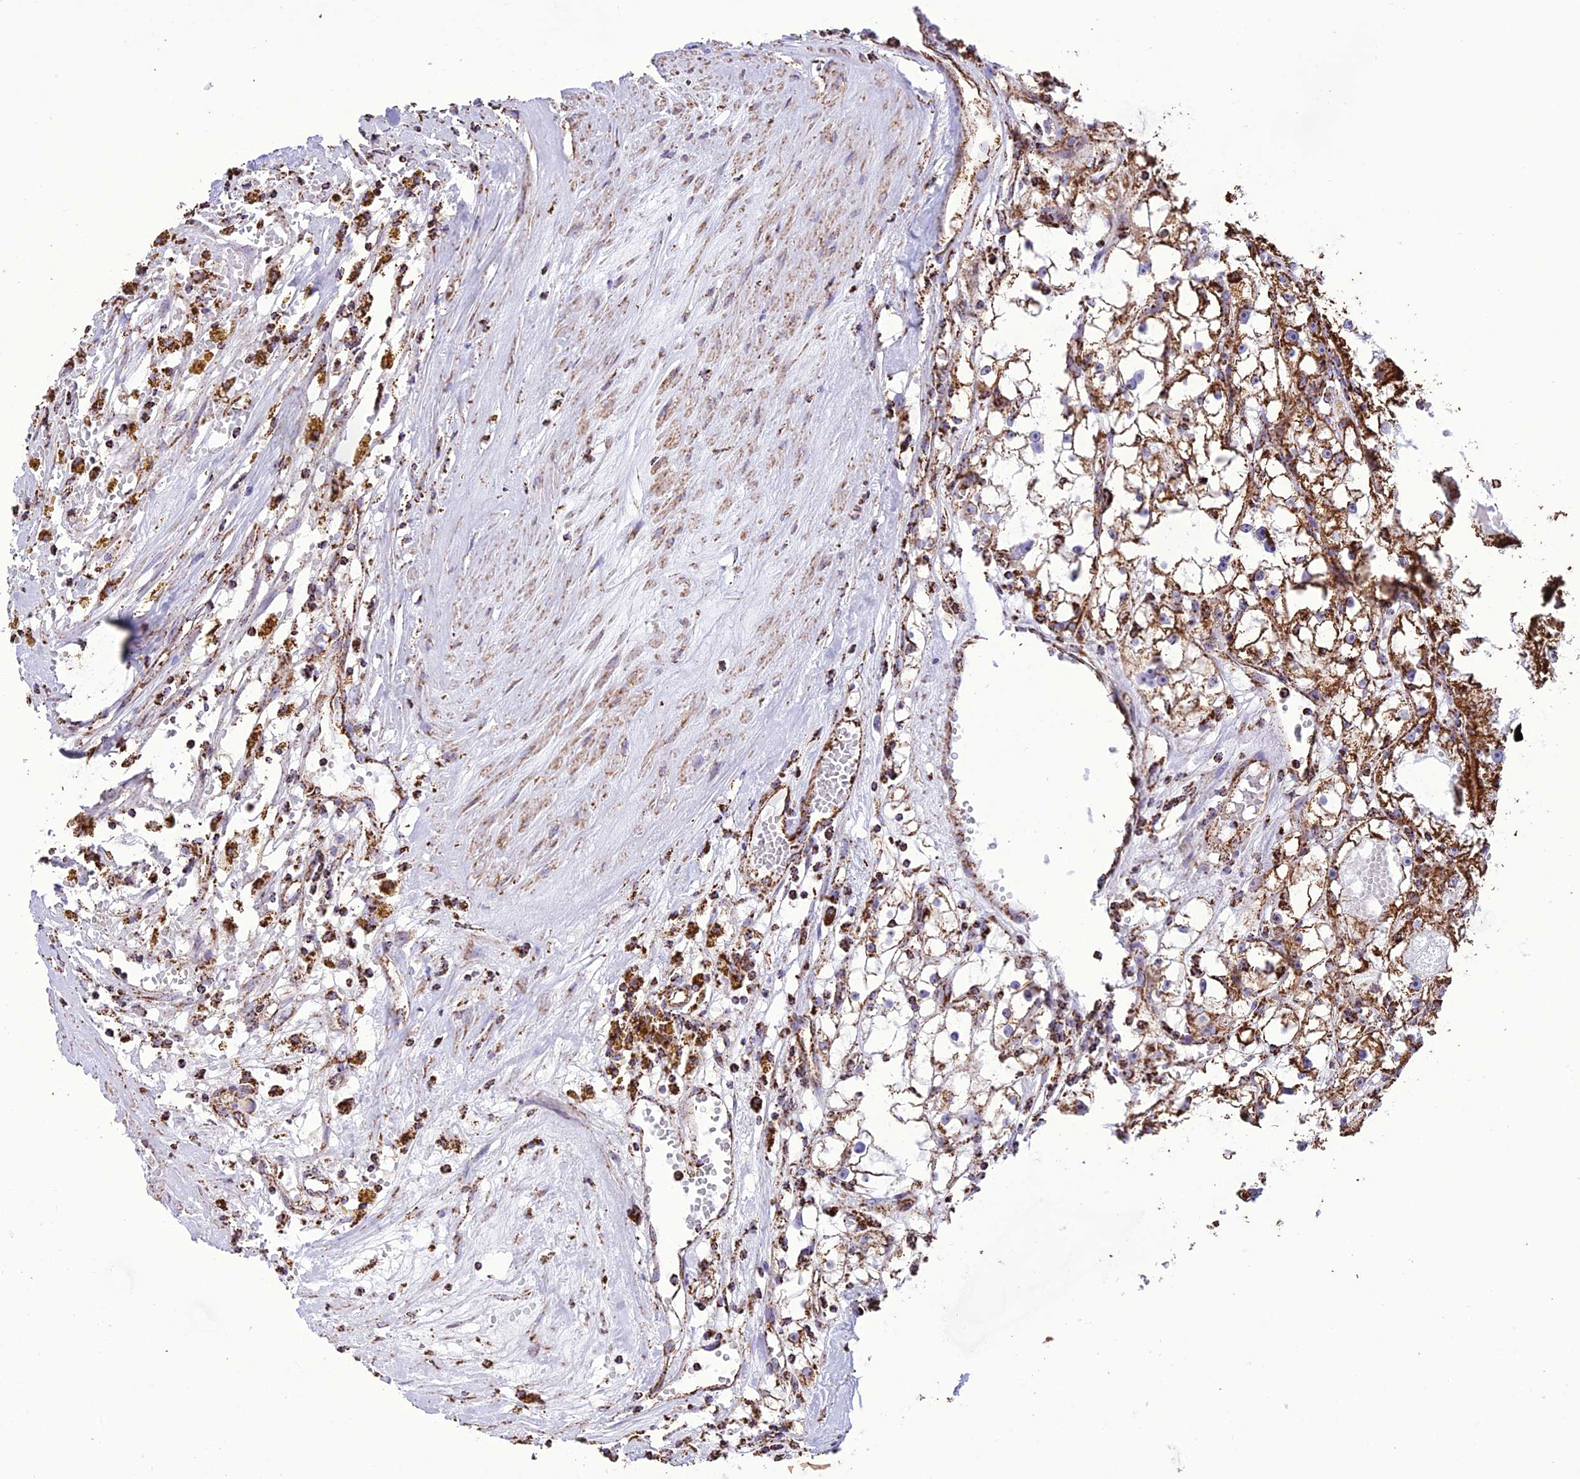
{"staining": {"intensity": "strong", "quantity": ">75%", "location": "cytoplasmic/membranous"}, "tissue": "renal cancer", "cell_type": "Tumor cells", "image_type": "cancer", "snomed": [{"axis": "morphology", "description": "Adenocarcinoma, NOS"}, {"axis": "topography", "description": "Kidney"}], "caption": "Immunohistochemical staining of renal adenocarcinoma displays high levels of strong cytoplasmic/membranous positivity in about >75% of tumor cells.", "gene": "NDUFAF1", "patient": {"sex": "male", "age": 56}}